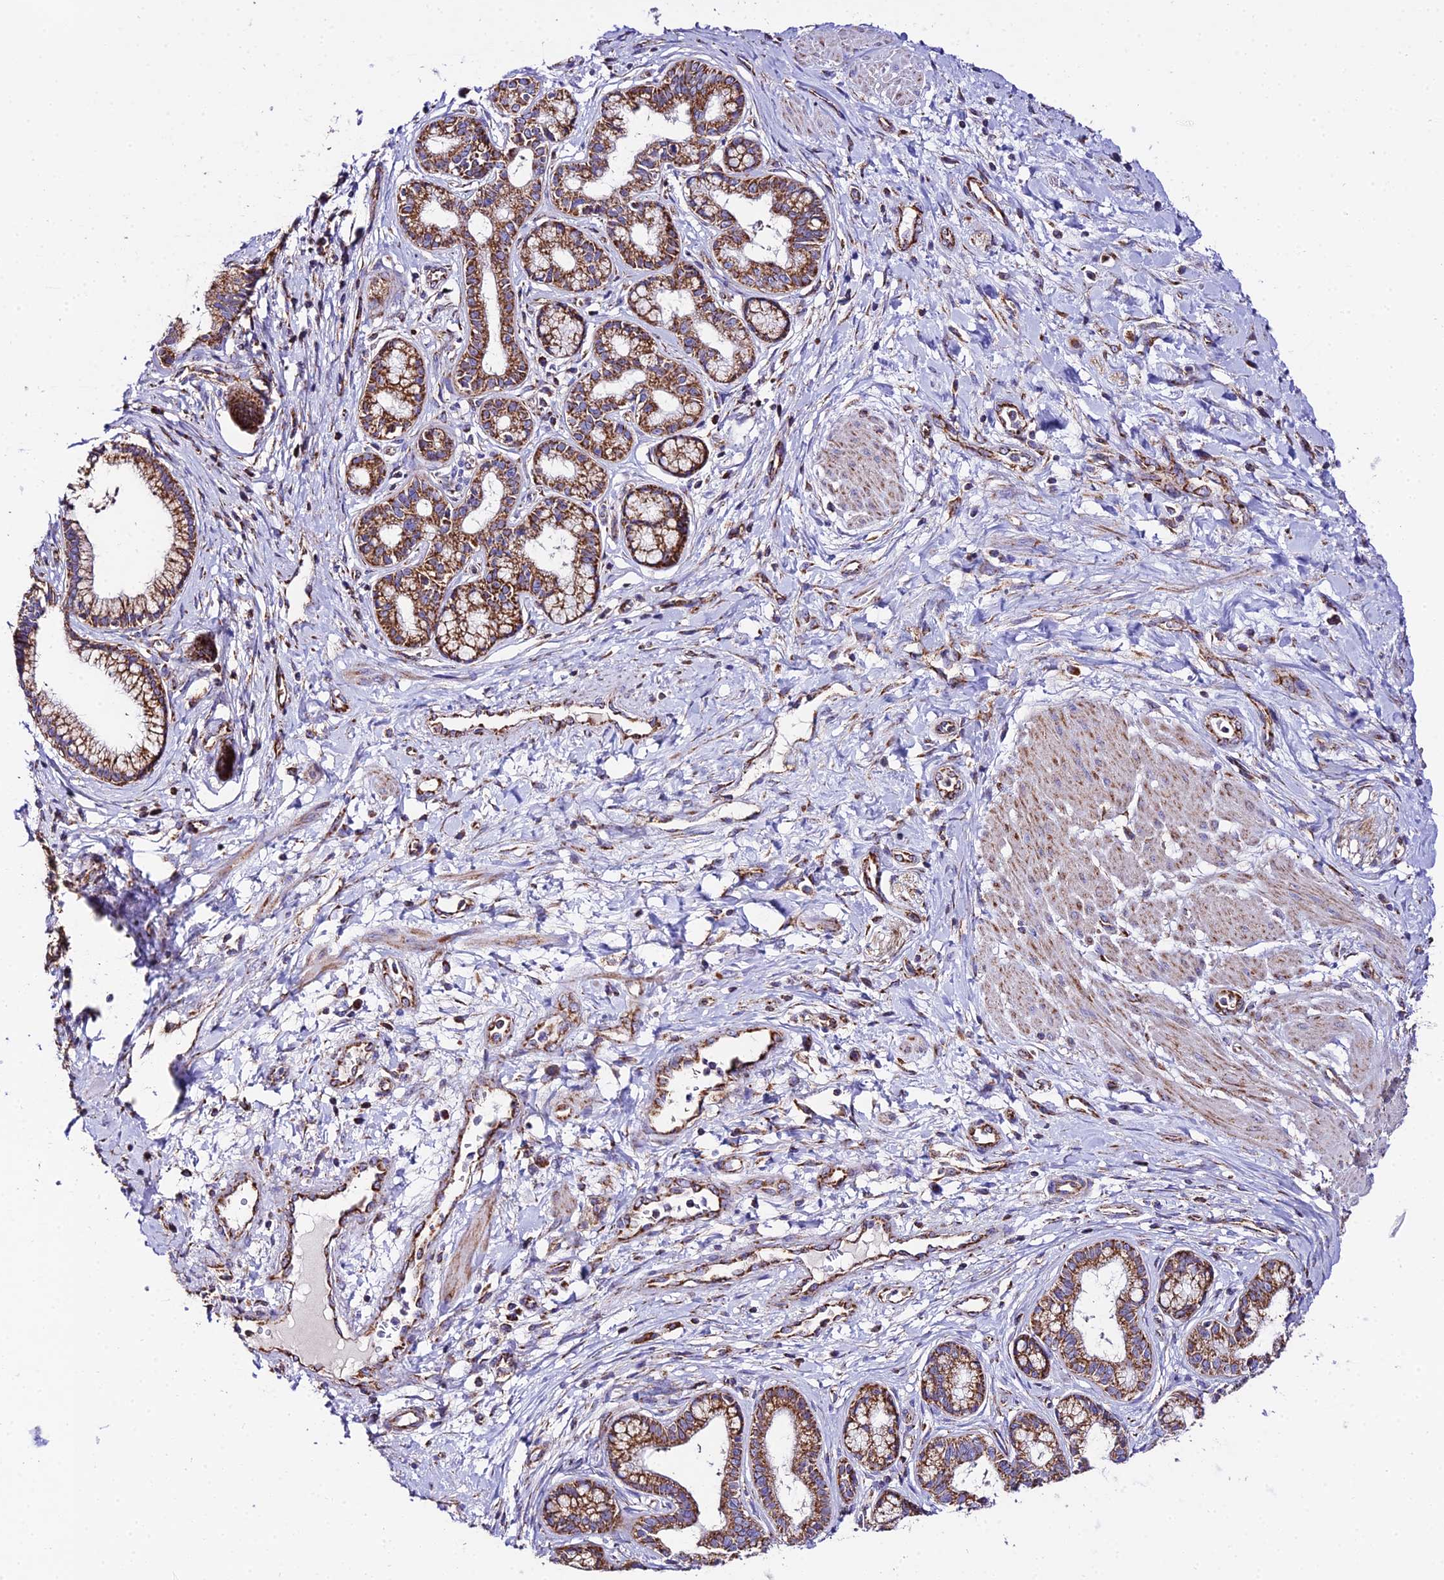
{"staining": {"intensity": "moderate", "quantity": ">75%", "location": "cytoplasmic/membranous"}, "tissue": "pancreatic cancer", "cell_type": "Tumor cells", "image_type": "cancer", "snomed": [{"axis": "morphology", "description": "Adenocarcinoma, NOS"}, {"axis": "topography", "description": "Pancreas"}], "caption": "Tumor cells show moderate cytoplasmic/membranous staining in about >75% of cells in adenocarcinoma (pancreatic). (Brightfield microscopy of DAB IHC at high magnification).", "gene": "OCIAD1", "patient": {"sex": "male", "age": 72}}